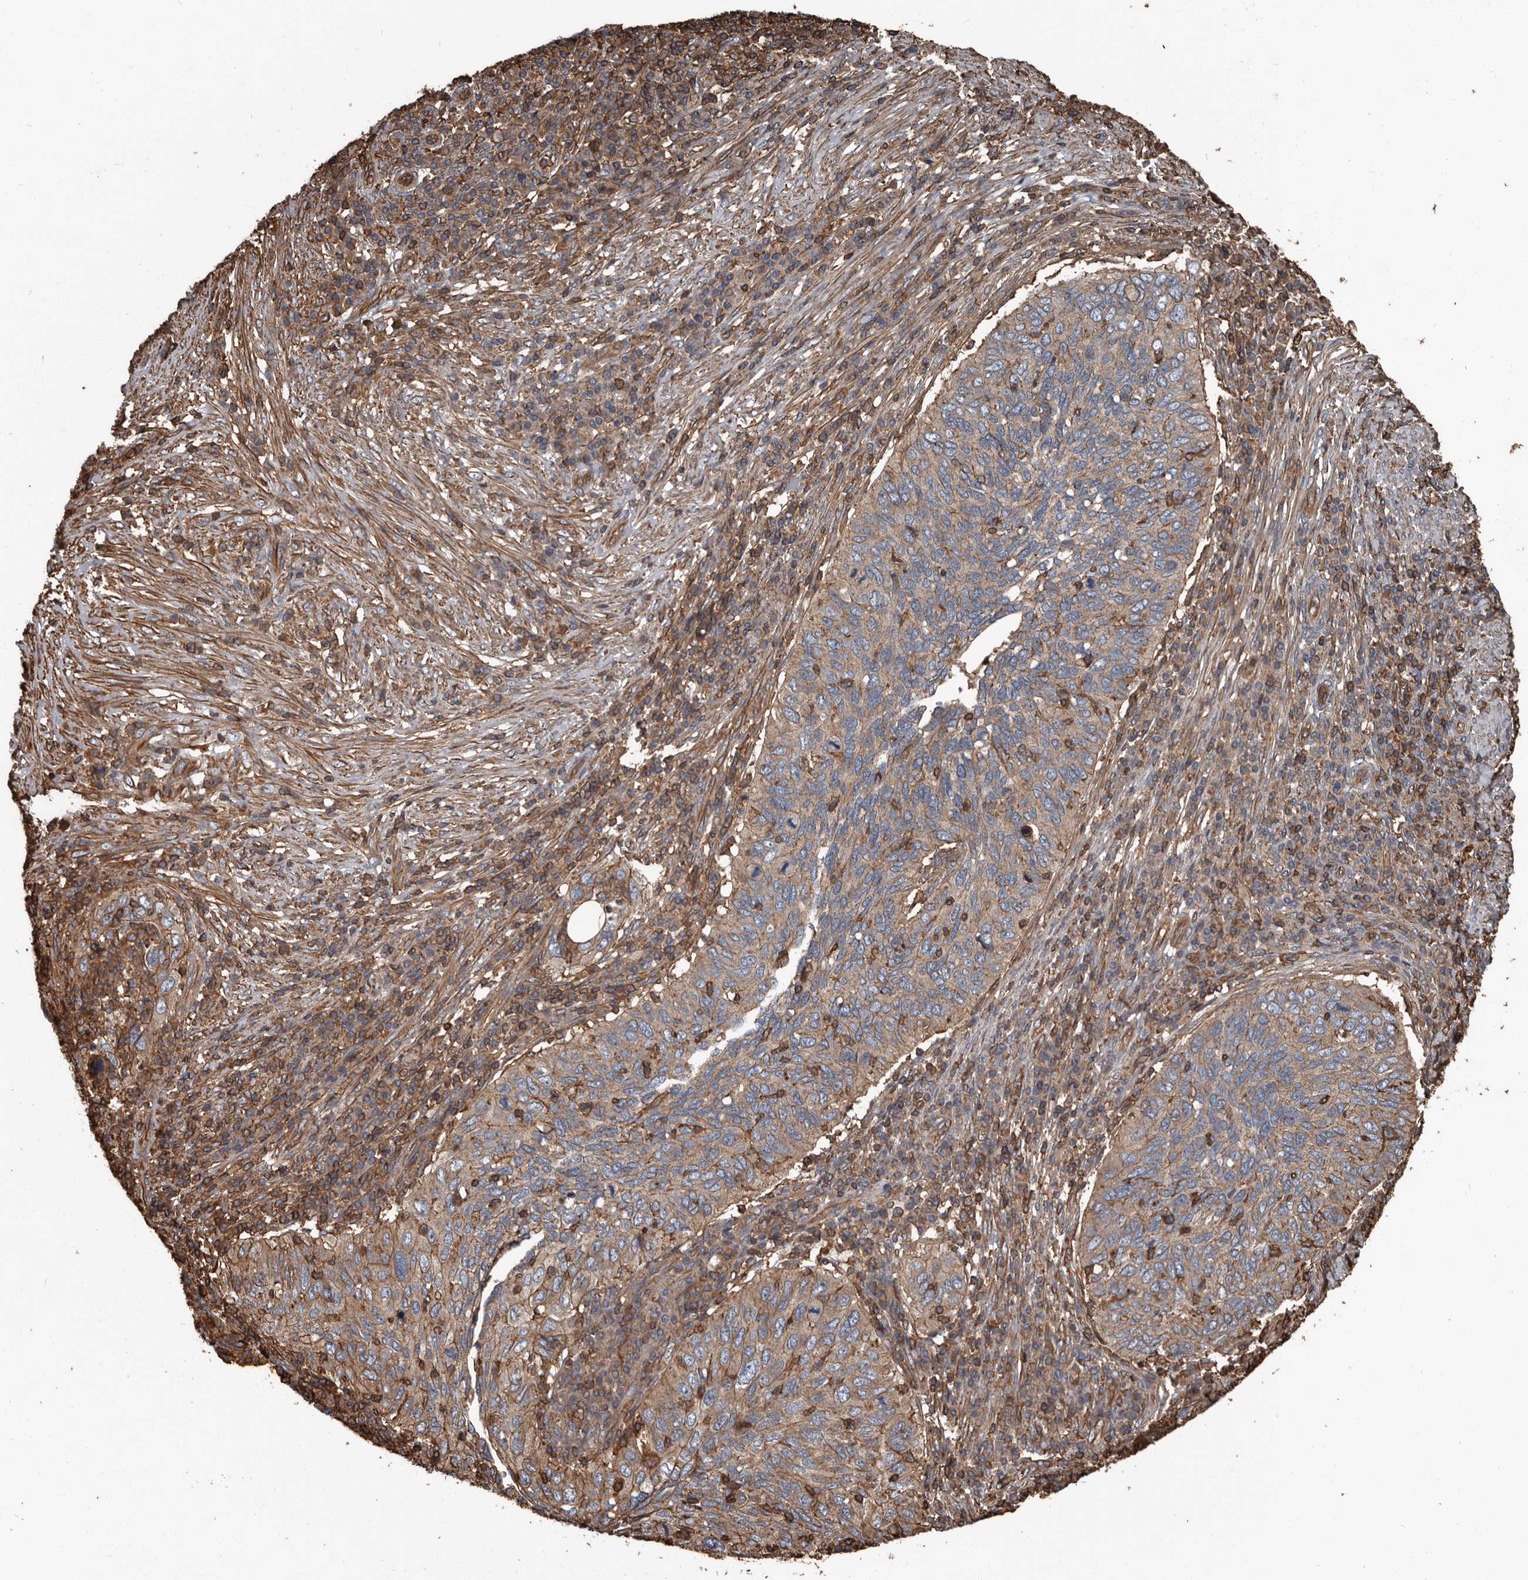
{"staining": {"intensity": "moderate", "quantity": "<25%", "location": "cytoplasmic/membranous"}, "tissue": "cervical cancer", "cell_type": "Tumor cells", "image_type": "cancer", "snomed": [{"axis": "morphology", "description": "Squamous cell carcinoma, NOS"}, {"axis": "topography", "description": "Cervix"}], "caption": "Cervical cancer (squamous cell carcinoma) stained with DAB IHC displays low levels of moderate cytoplasmic/membranous positivity in approximately <25% of tumor cells. Using DAB (brown) and hematoxylin (blue) stains, captured at high magnification using brightfield microscopy.", "gene": "DENND6B", "patient": {"sex": "female", "age": 38}}